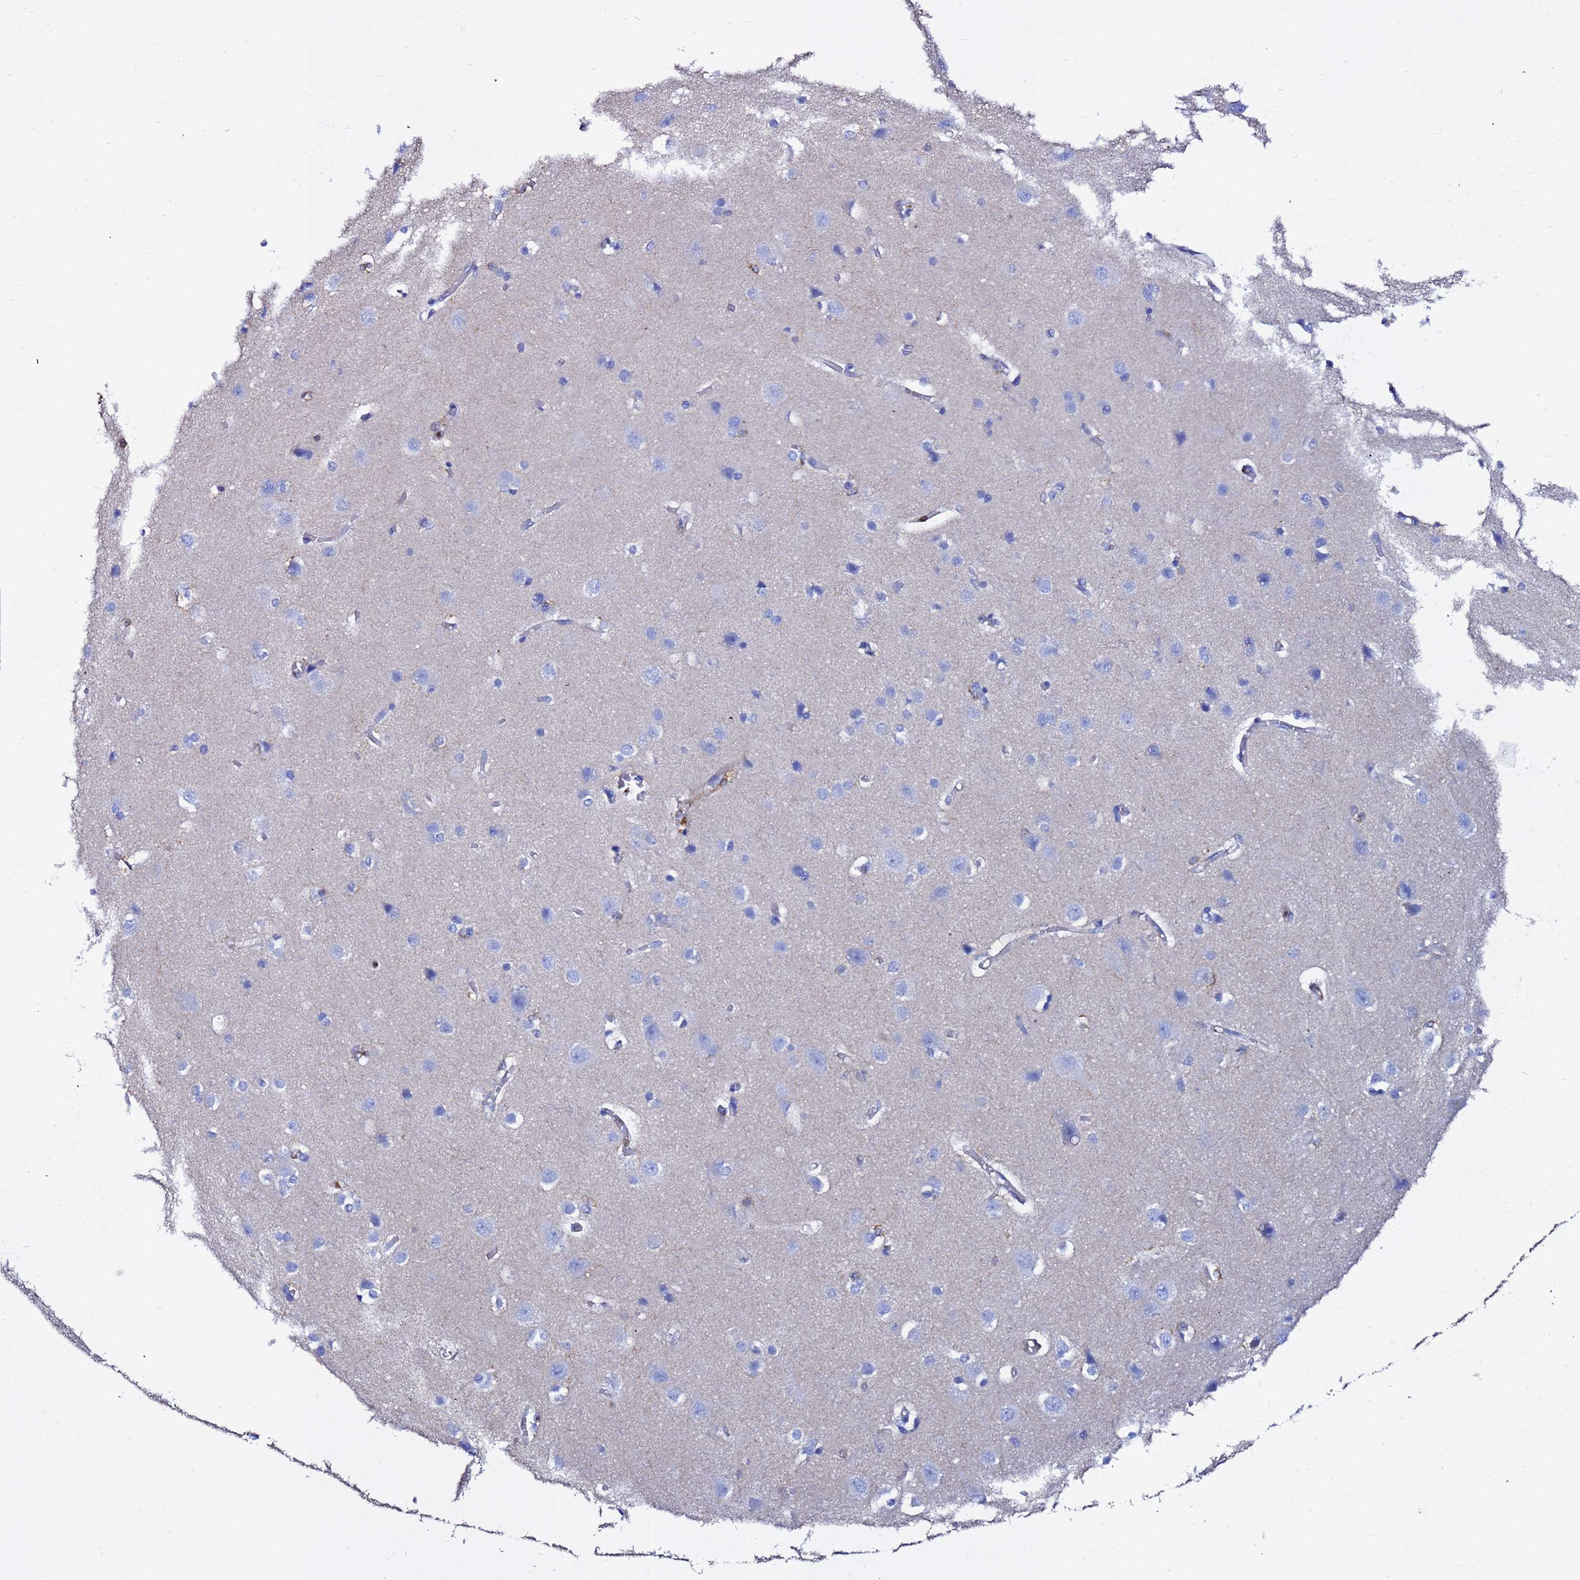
{"staining": {"intensity": "moderate", "quantity": "<25%", "location": "cytoplasmic/membranous"}, "tissue": "cerebral cortex", "cell_type": "Endothelial cells", "image_type": "normal", "snomed": [{"axis": "morphology", "description": "Normal tissue, NOS"}, {"axis": "topography", "description": "Cerebral cortex"}], "caption": "Immunohistochemical staining of normal cerebral cortex demonstrates <25% levels of moderate cytoplasmic/membranous protein positivity in about <25% of endothelial cells.", "gene": "ACTA1", "patient": {"sex": "male", "age": 37}}